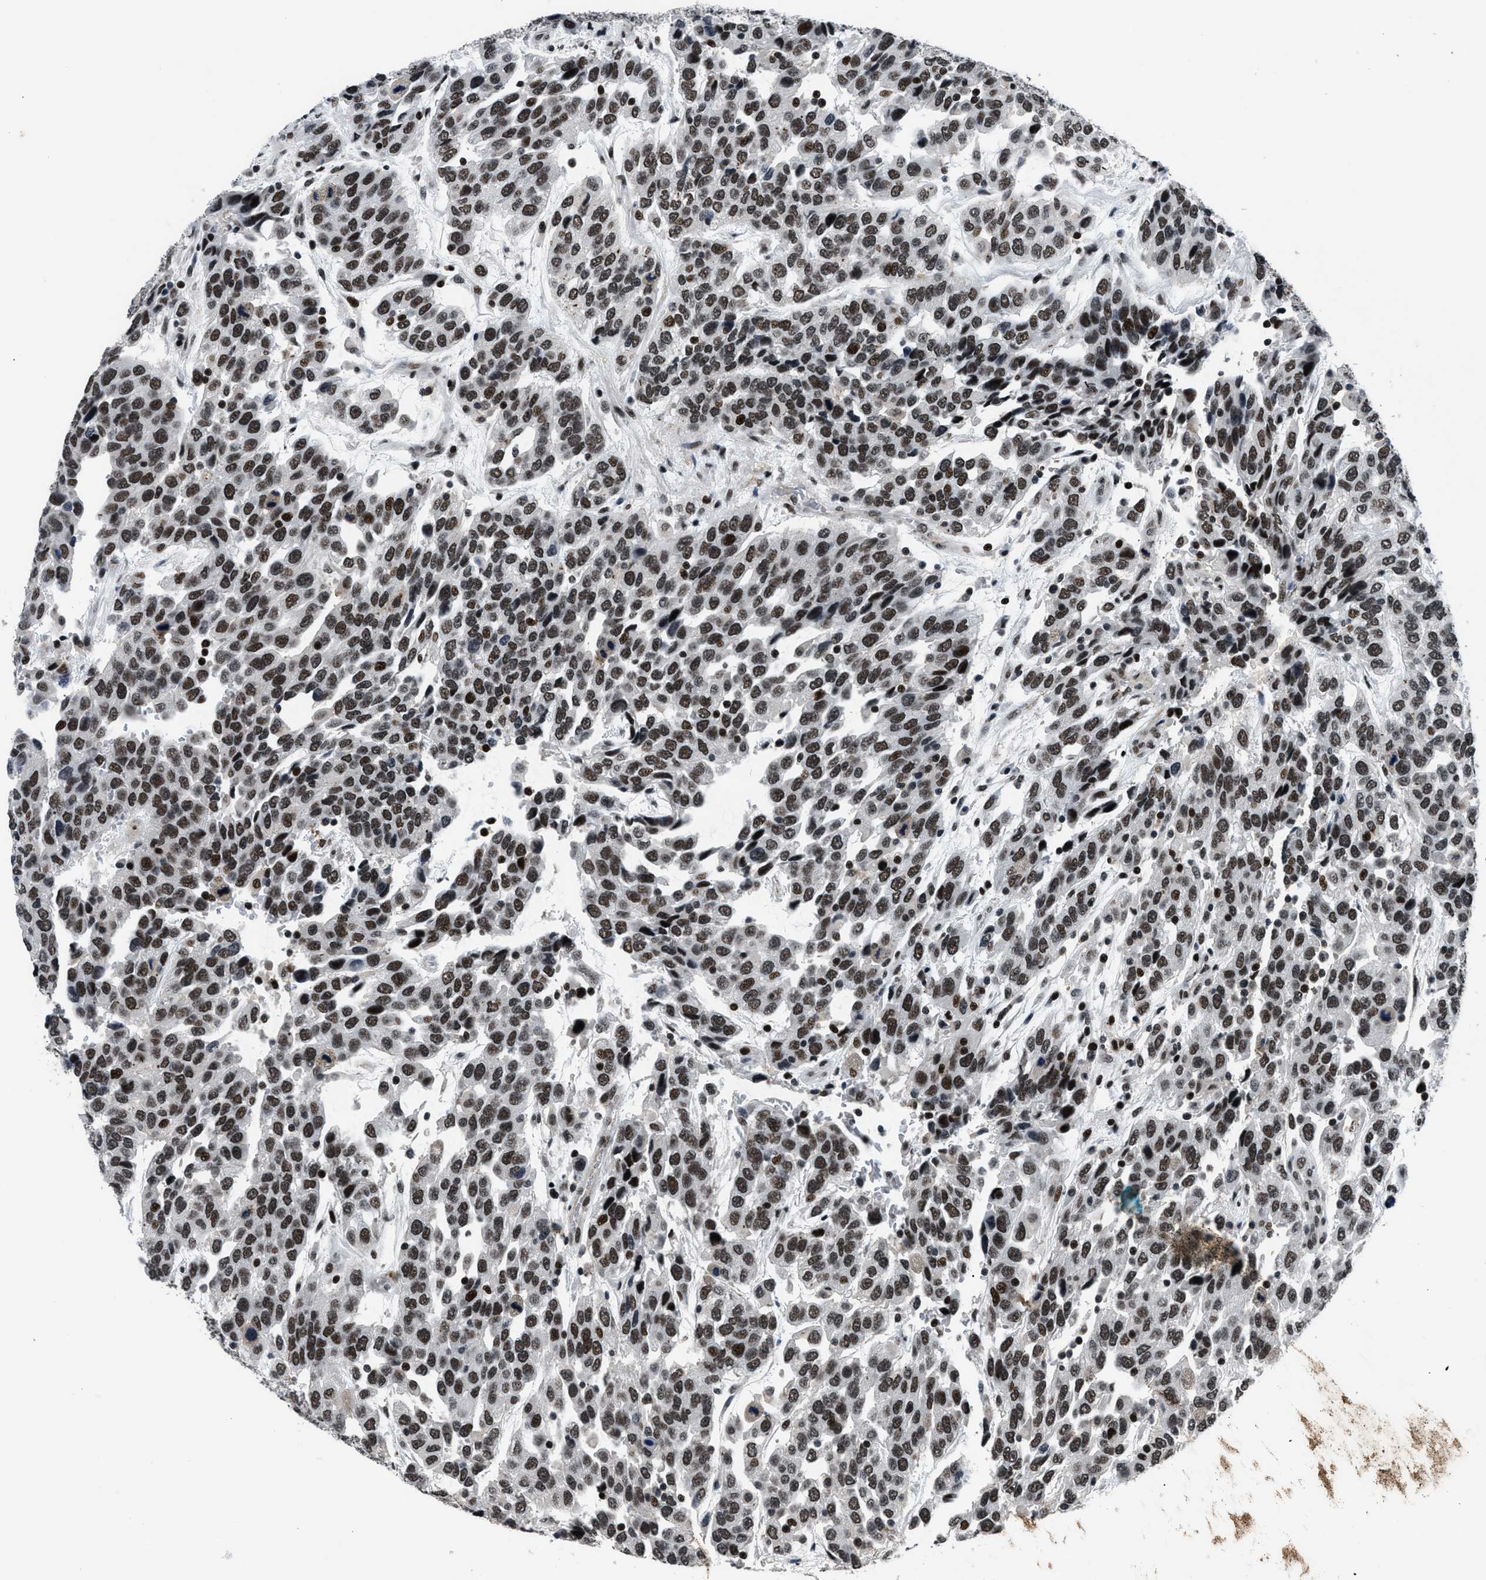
{"staining": {"intensity": "strong", "quantity": ">75%", "location": "nuclear"}, "tissue": "urothelial cancer", "cell_type": "Tumor cells", "image_type": "cancer", "snomed": [{"axis": "morphology", "description": "Urothelial carcinoma, High grade"}, {"axis": "topography", "description": "Urinary bladder"}], "caption": "The immunohistochemical stain shows strong nuclear staining in tumor cells of high-grade urothelial carcinoma tissue.", "gene": "SMARCB1", "patient": {"sex": "female", "age": 80}}